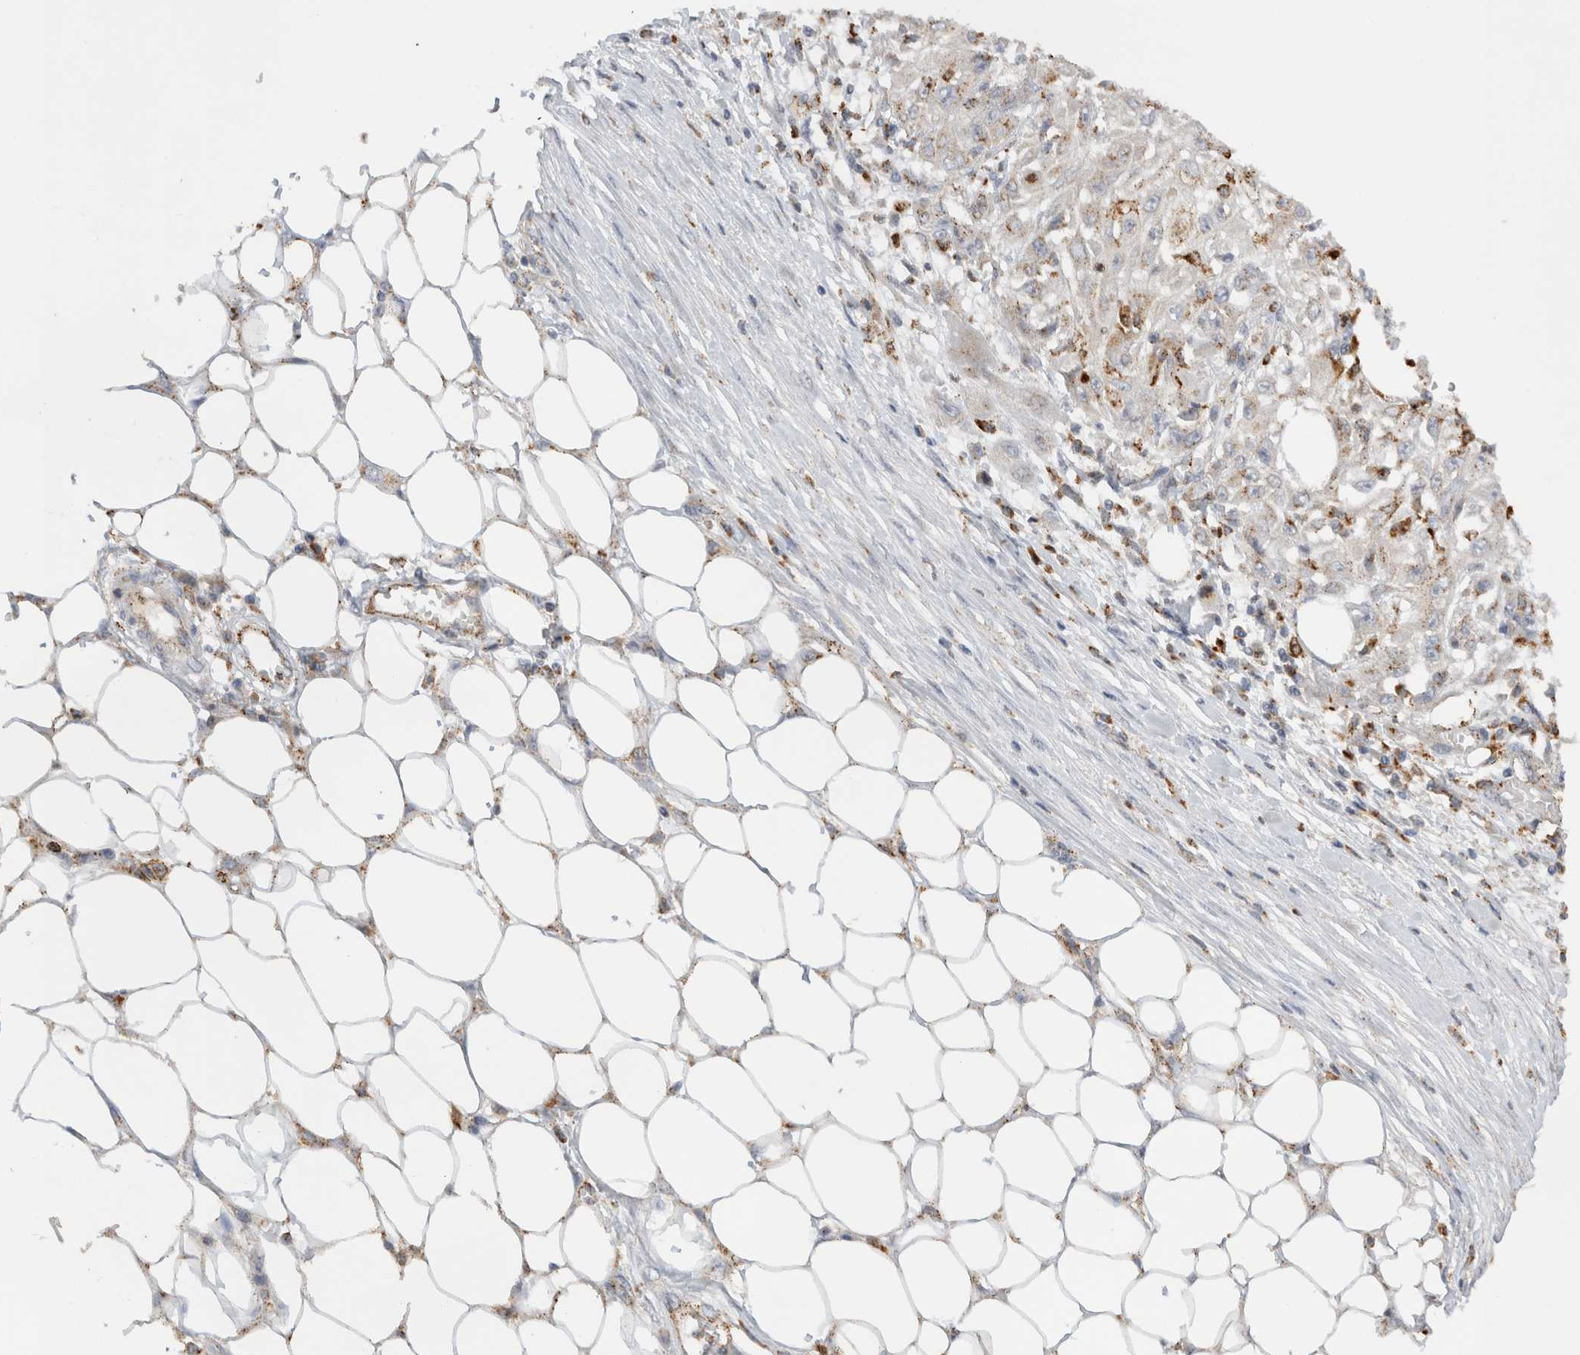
{"staining": {"intensity": "moderate", "quantity": "25%-75%", "location": "cytoplasmic/membranous"}, "tissue": "skin cancer", "cell_type": "Tumor cells", "image_type": "cancer", "snomed": [{"axis": "morphology", "description": "Squamous cell carcinoma, NOS"}, {"axis": "morphology", "description": "Squamous cell carcinoma, metastatic, NOS"}, {"axis": "topography", "description": "Skin"}, {"axis": "topography", "description": "Lymph node"}], "caption": "Approximately 25%-75% of tumor cells in metastatic squamous cell carcinoma (skin) demonstrate moderate cytoplasmic/membranous protein expression as visualized by brown immunohistochemical staining.", "gene": "GNS", "patient": {"sex": "male", "age": 75}}